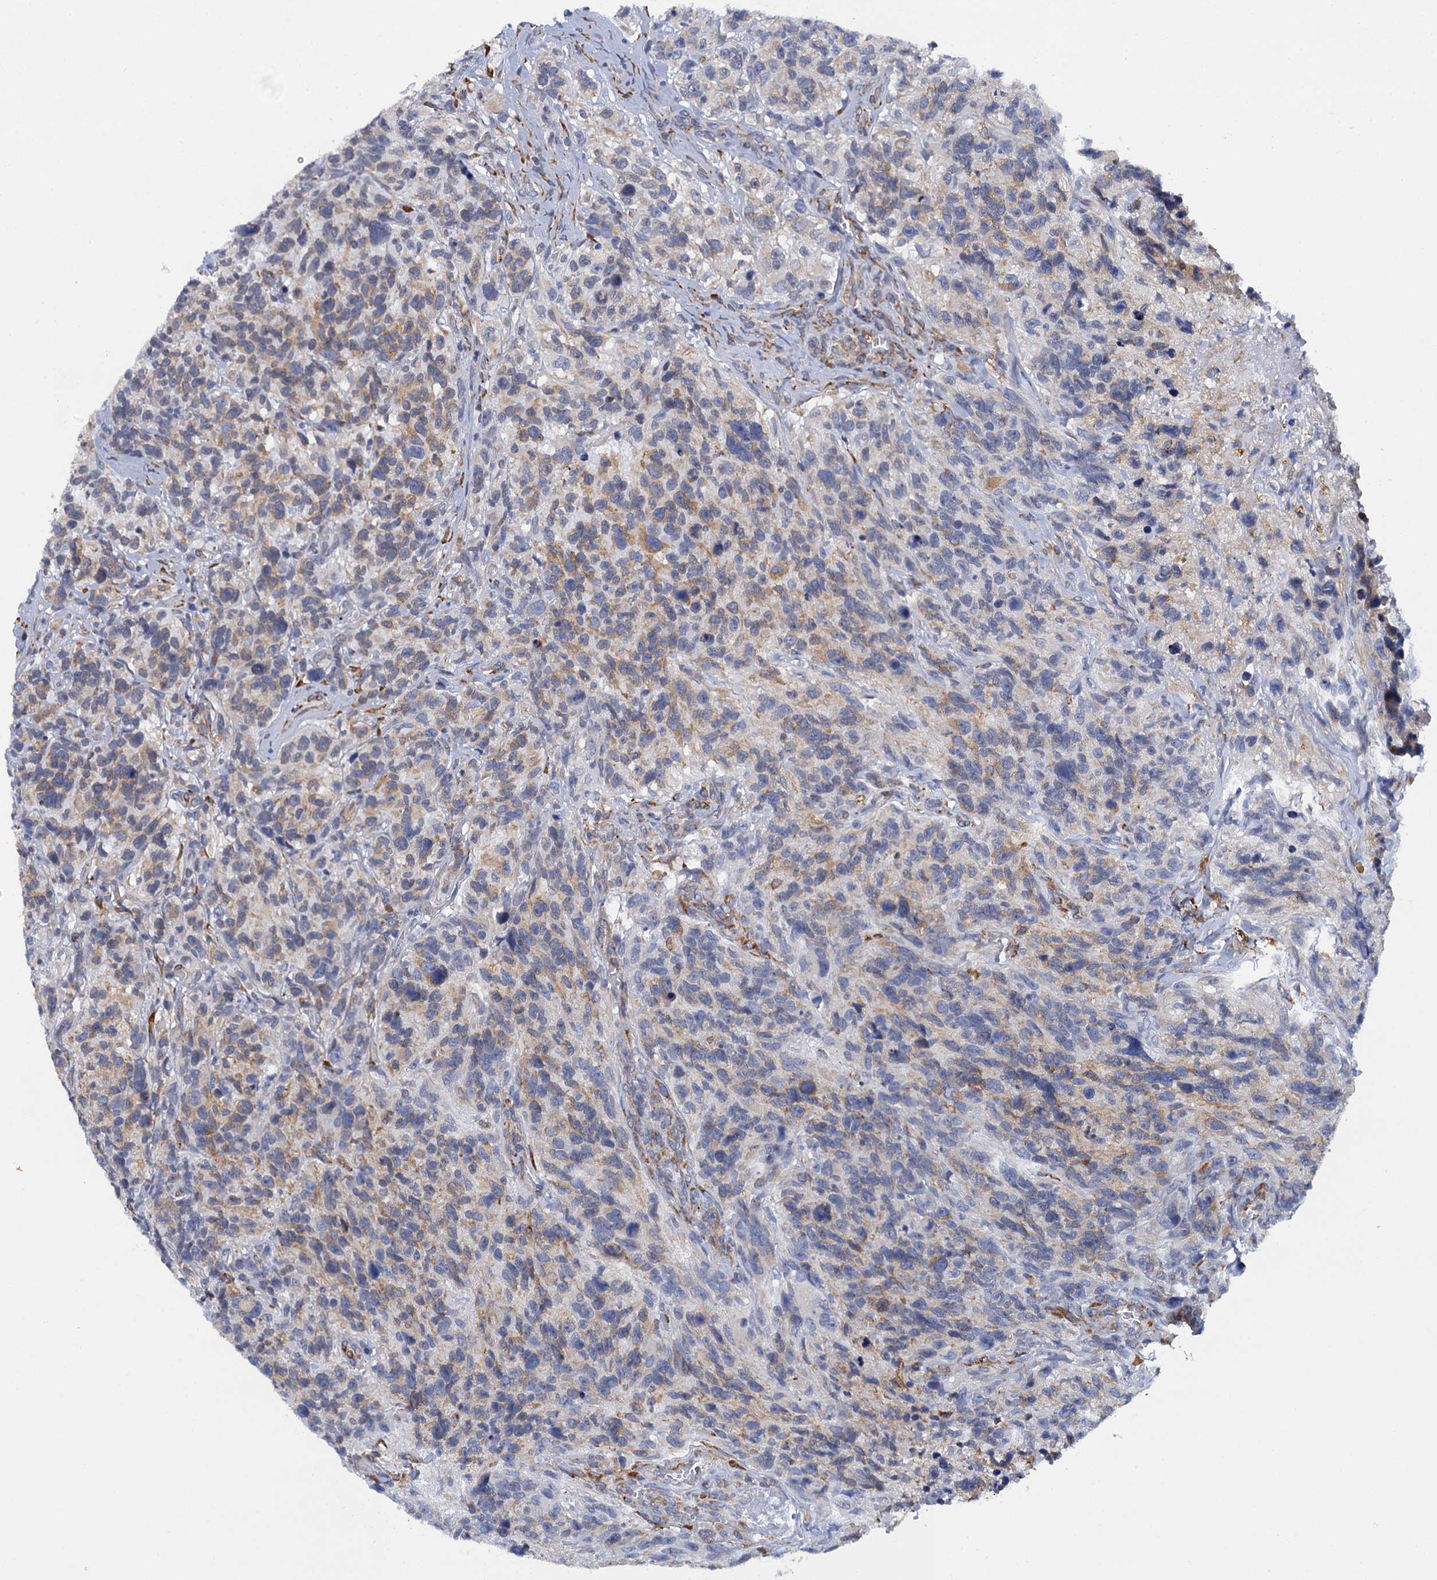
{"staining": {"intensity": "moderate", "quantity": "25%-75%", "location": "cytoplasmic/membranous"}, "tissue": "glioma", "cell_type": "Tumor cells", "image_type": "cancer", "snomed": [{"axis": "morphology", "description": "Glioma, malignant, High grade"}, {"axis": "topography", "description": "Brain"}], "caption": "Brown immunohistochemical staining in human malignant glioma (high-grade) reveals moderate cytoplasmic/membranous positivity in approximately 25%-75% of tumor cells. (DAB = brown stain, brightfield microscopy at high magnification).", "gene": "POGLUT3", "patient": {"sex": "male", "age": 69}}